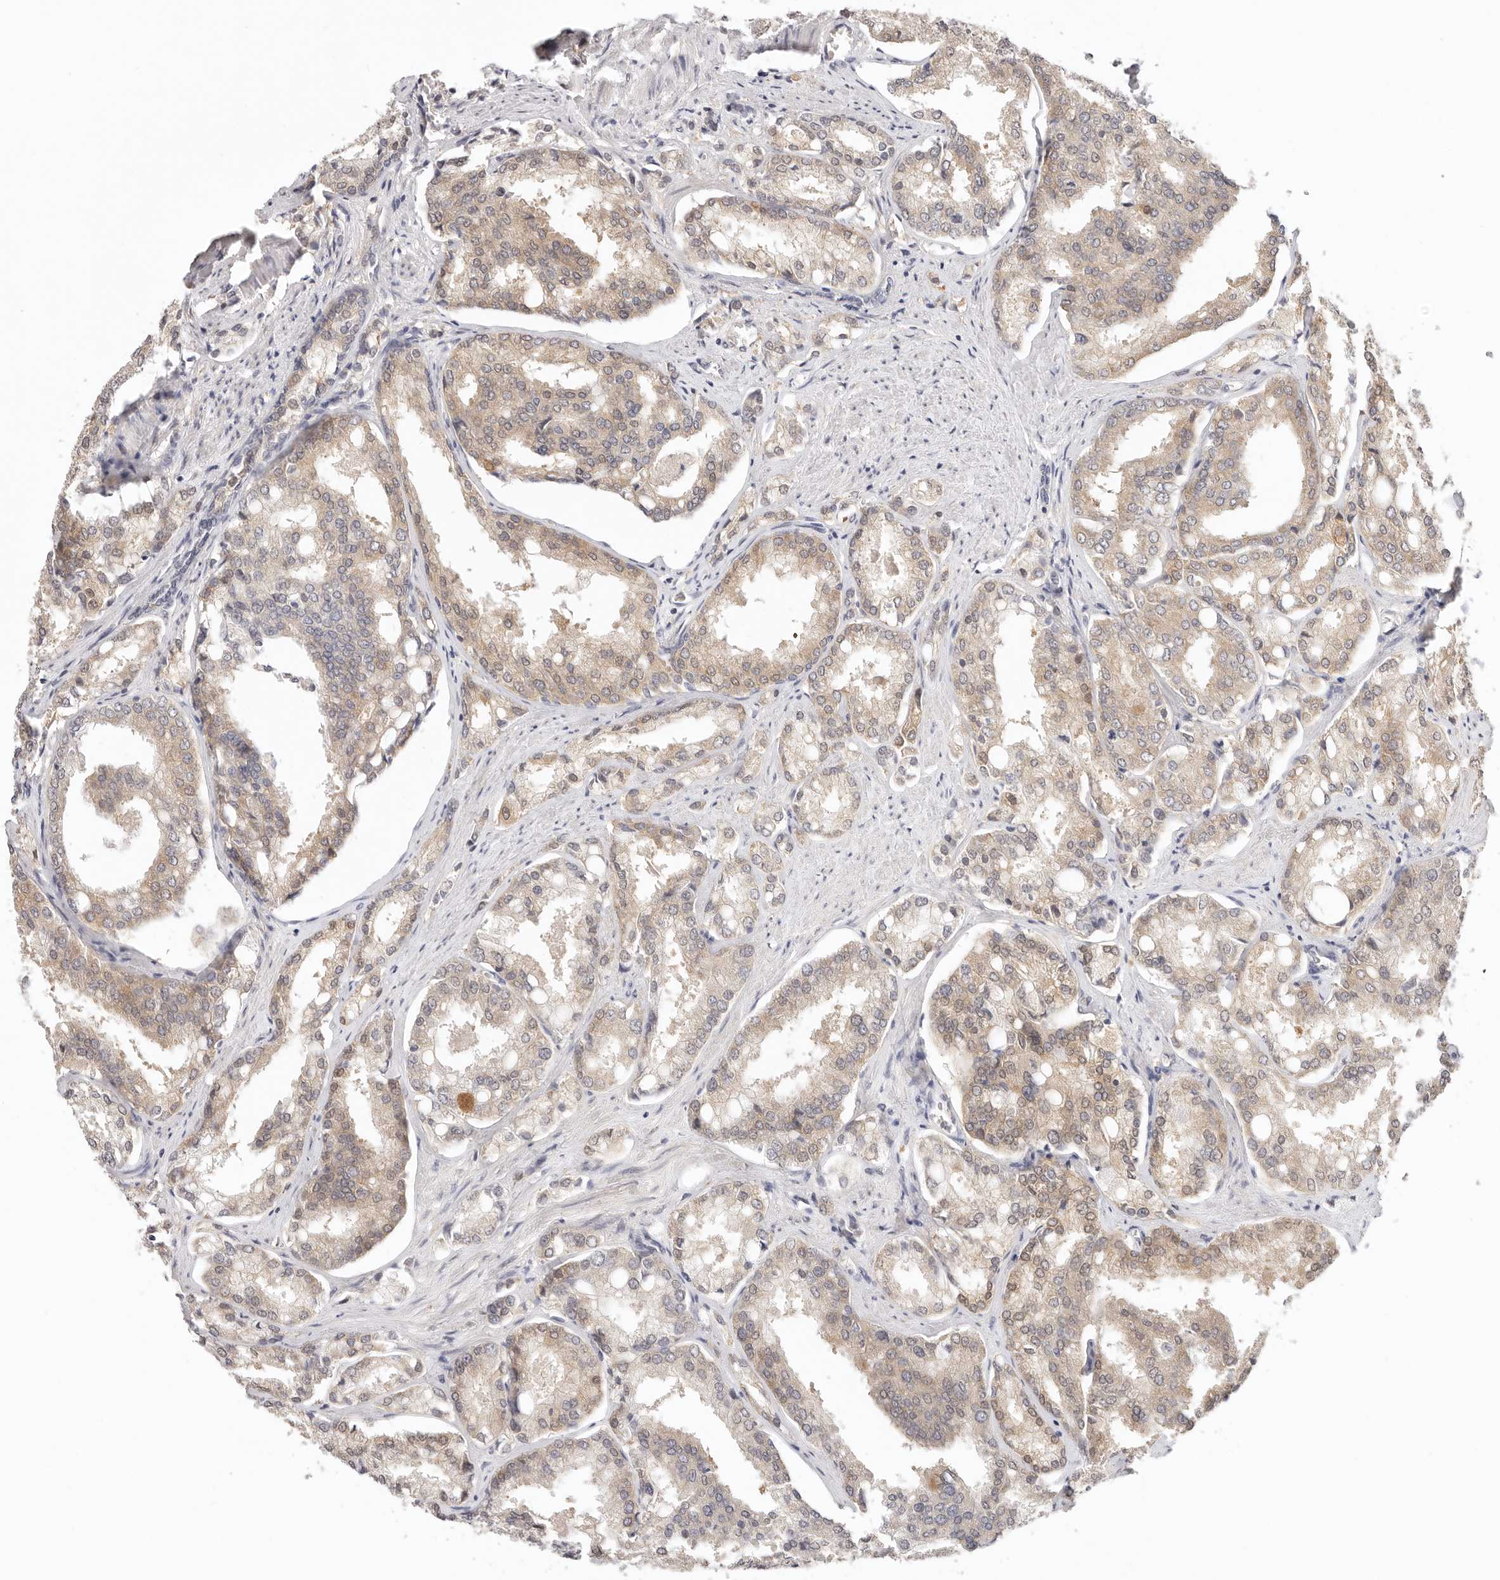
{"staining": {"intensity": "weak", "quantity": "25%-75%", "location": "cytoplasmic/membranous,nuclear"}, "tissue": "prostate cancer", "cell_type": "Tumor cells", "image_type": "cancer", "snomed": [{"axis": "morphology", "description": "Adenocarcinoma, High grade"}, {"axis": "topography", "description": "Prostate"}], "caption": "This micrograph demonstrates immunohistochemistry (IHC) staining of human adenocarcinoma (high-grade) (prostate), with low weak cytoplasmic/membranous and nuclear positivity in about 25%-75% of tumor cells.", "gene": "GGPS1", "patient": {"sex": "male", "age": 50}}